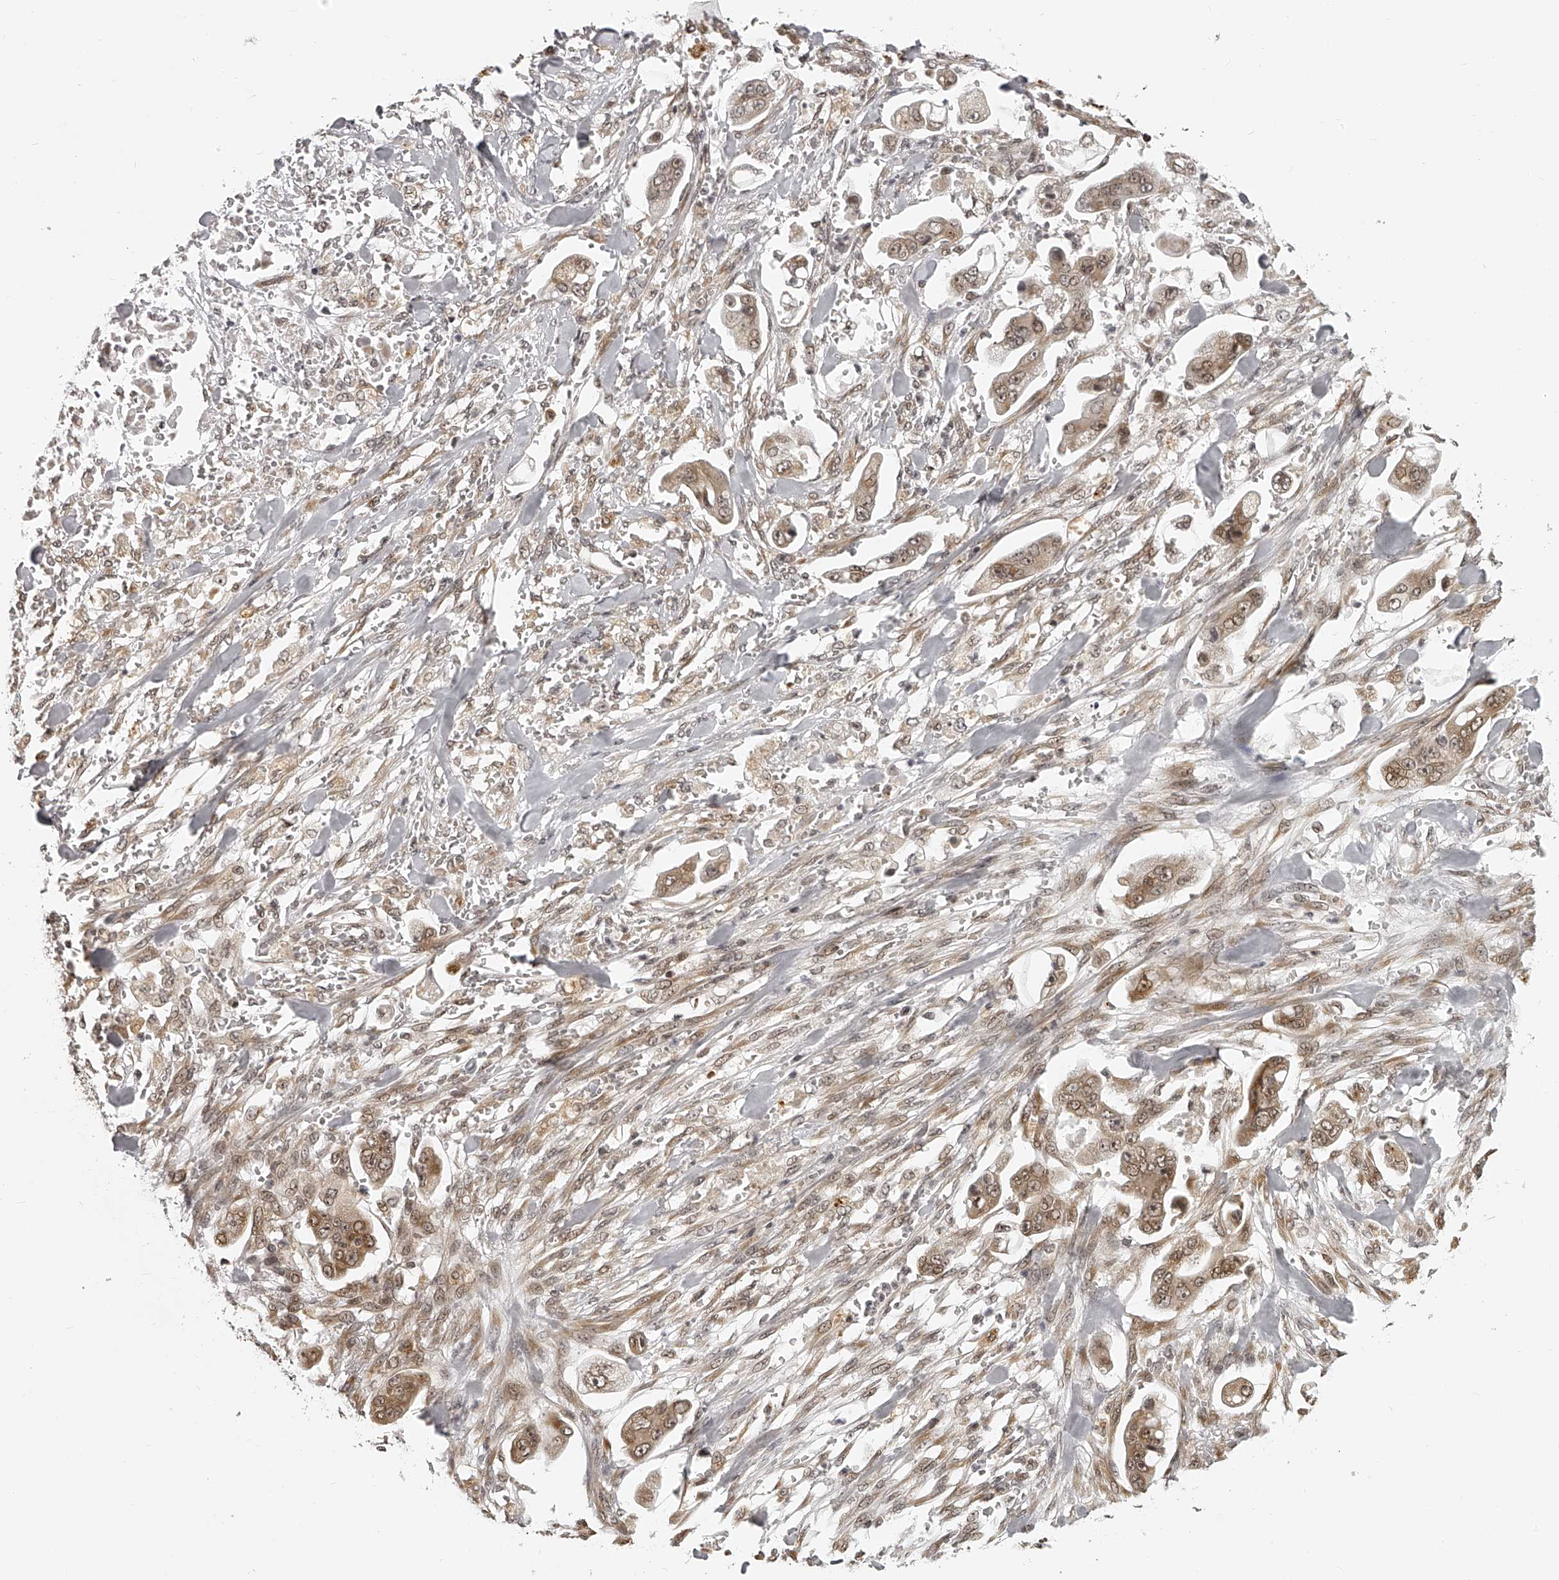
{"staining": {"intensity": "moderate", "quantity": ">75%", "location": "cytoplasmic/membranous,nuclear"}, "tissue": "stomach cancer", "cell_type": "Tumor cells", "image_type": "cancer", "snomed": [{"axis": "morphology", "description": "Adenocarcinoma, NOS"}, {"axis": "topography", "description": "Stomach"}], "caption": "Protein analysis of stomach cancer (adenocarcinoma) tissue exhibits moderate cytoplasmic/membranous and nuclear expression in about >75% of tumor cells.", "gene": "ODF2L", "patient": {"sex": "male", "age": 62}}